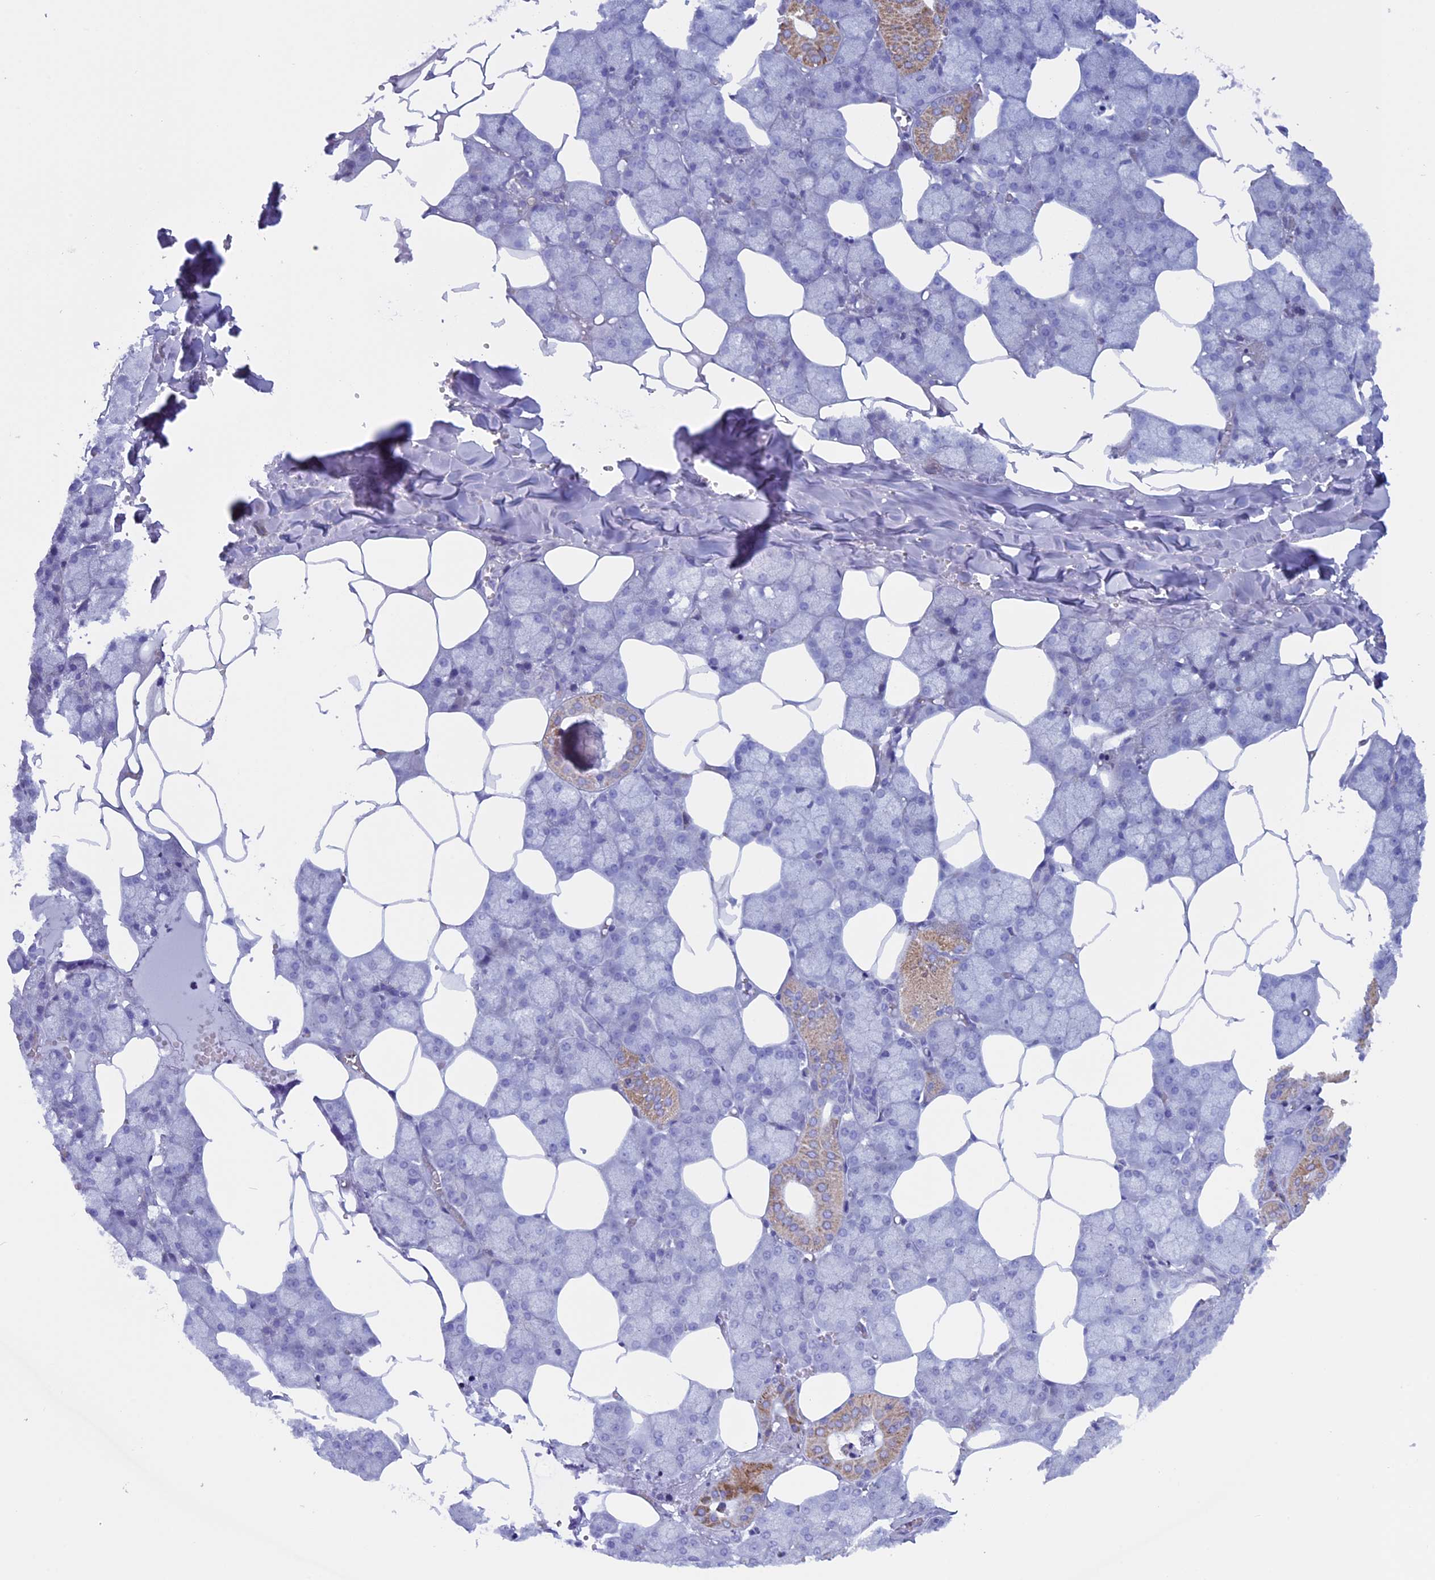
{"staining": {"intensity": "moderate", "quantity": "<25%", "location": "cytoplasmic/membranous"}, "tissue": "salivary gland", "cell_type": "Glandular cells", "image_type": "normal", "snomed": [{"axis": "morphology", "description": "Normal tissue, NOS"}, {"axis": "topography", "description": "Salivary gland"}], "caption": "Glandular cells demonstrate low levels of moderate cytoplasmic/membranous expression in about <25% of cells in unremarkable salivary gland. (DAB (3,3'-diaminobenzidine) IHC, brown staining for protein, blue staining for nuclei).", "gene": "ZNF563", "patient": {"sex": "male", "age": 62}}